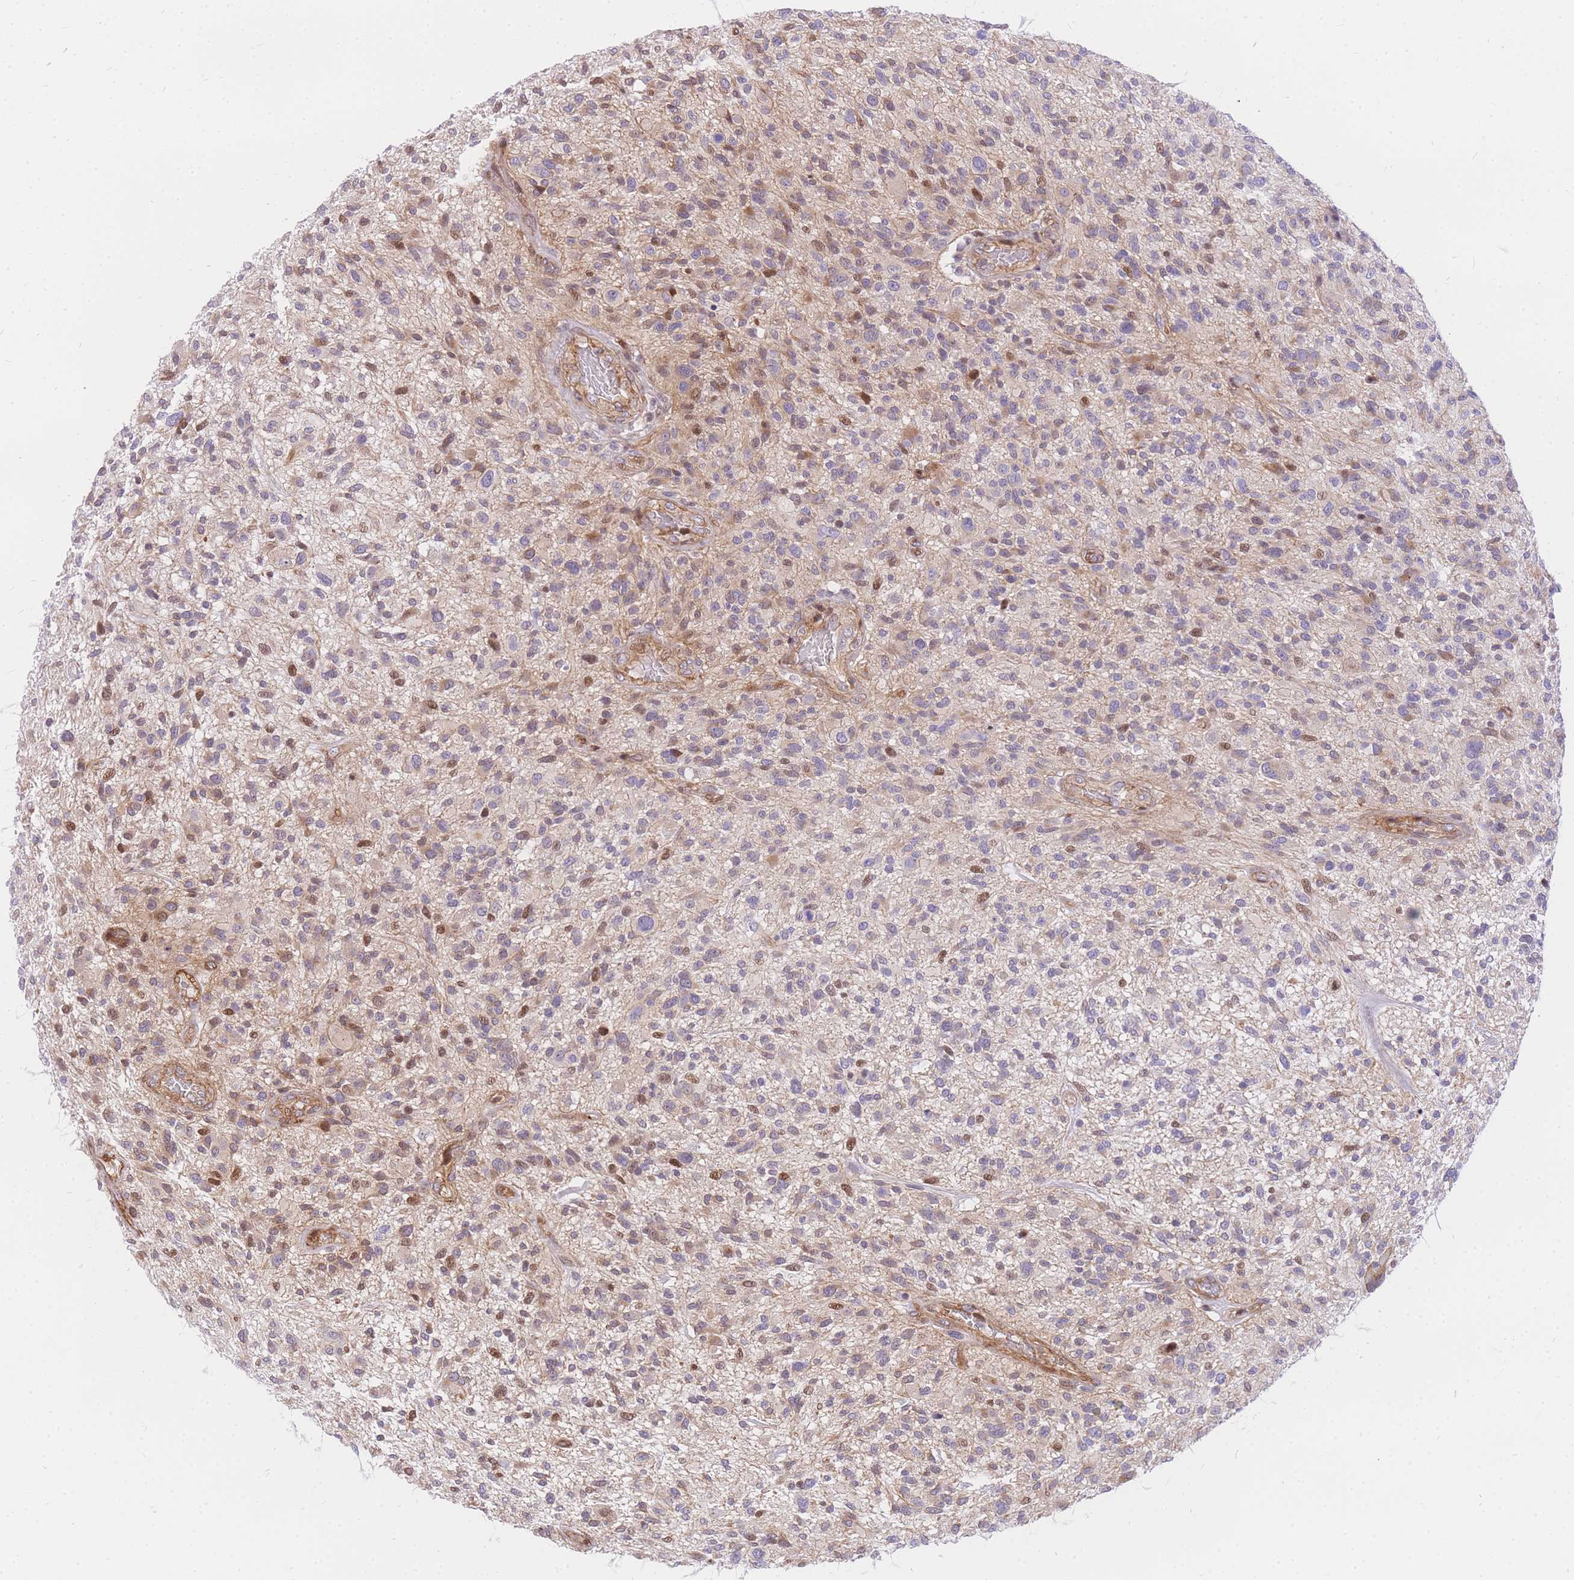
{"staining": {"intensity": "weak", "quantity": "25%-75%", "location": "cytoplasmic/membranous,nuclear"}, "tissue": "glioma", "cell_type": "Tumor cells", "image_type": "cancer", "snomed": [{"axis": "morphology", "description": "Glioma, malignant, High grade"}, {"axis": "topography", "description": "Brain"}], "caption": "Tumor cells display low levels of weak cytoplasmic/membranous and nuclear positivity in approximately 25%-75% of cells in glioma.", "gene": "S100PBP", "patient": {"sex": "male", "age": 47}}